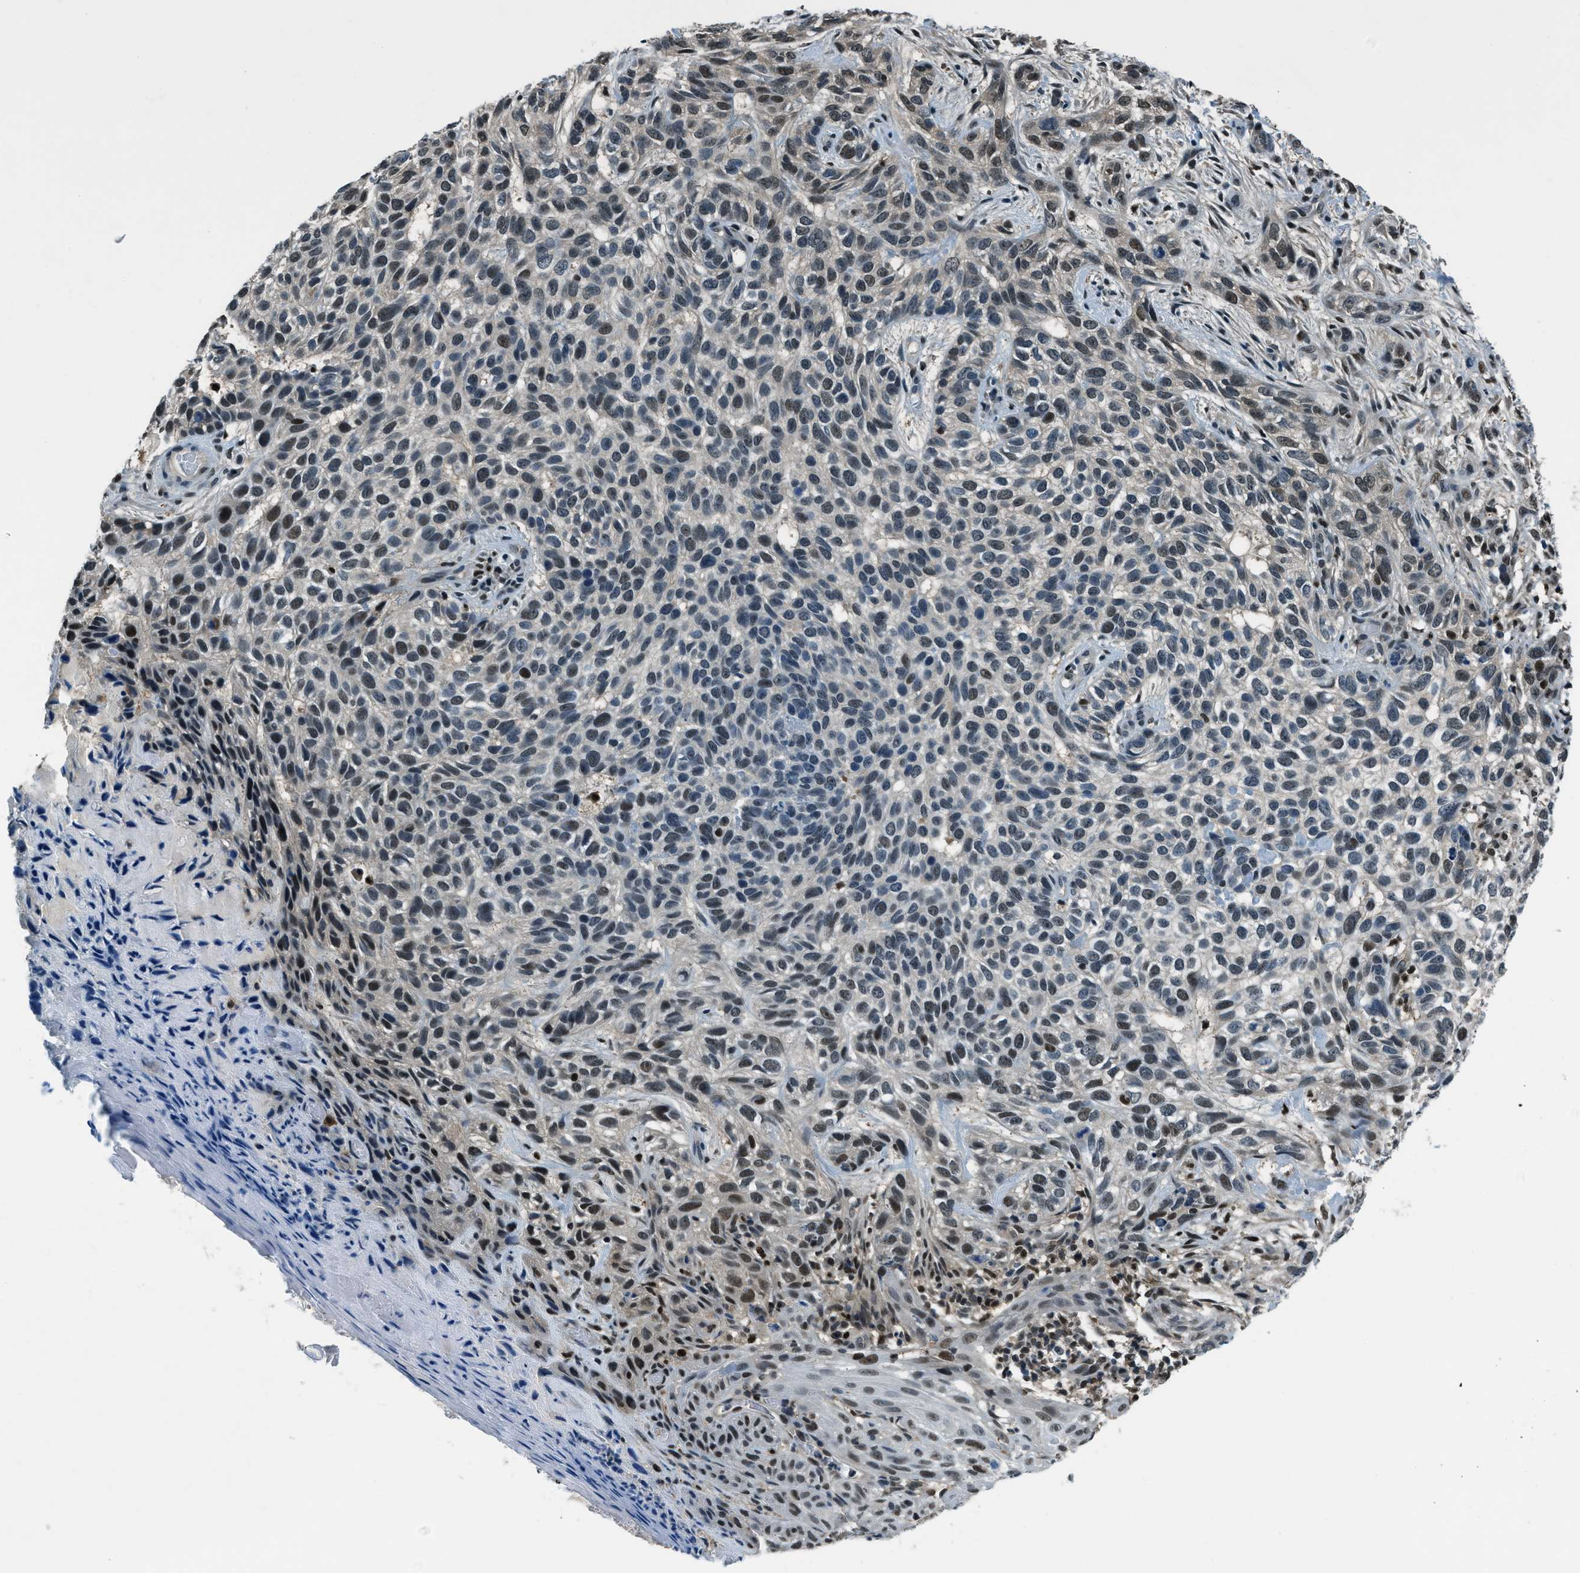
{"staining": {"intensity": "weak", "quantity": "25%-75%", "location": "nuclear"}, "tissue": "skin cancer", "cell_type": "Tumor cells", "image_type": "cancer", "snomed": [{"axis": "morphology", "description": "Normal tissue, NOS"}, {"axis": "morphology", "description": "Basal cell carcinoma"}, {"axis": "topography", "description": "Skin"}], "caption": "The photomicrograph reveals immunohistochemical staining of skin cancer. There is weak nuclear expression is seen in approximately 25%-75% of tumor cells. The staining was performed using DAB (3,3'-diaminobenzidine), with brown indicating positive protein expression. Nuclei are stained blue with hematoxylin.", "gene": "OGFR", "patient": {"sex": "male", "age": 79}}